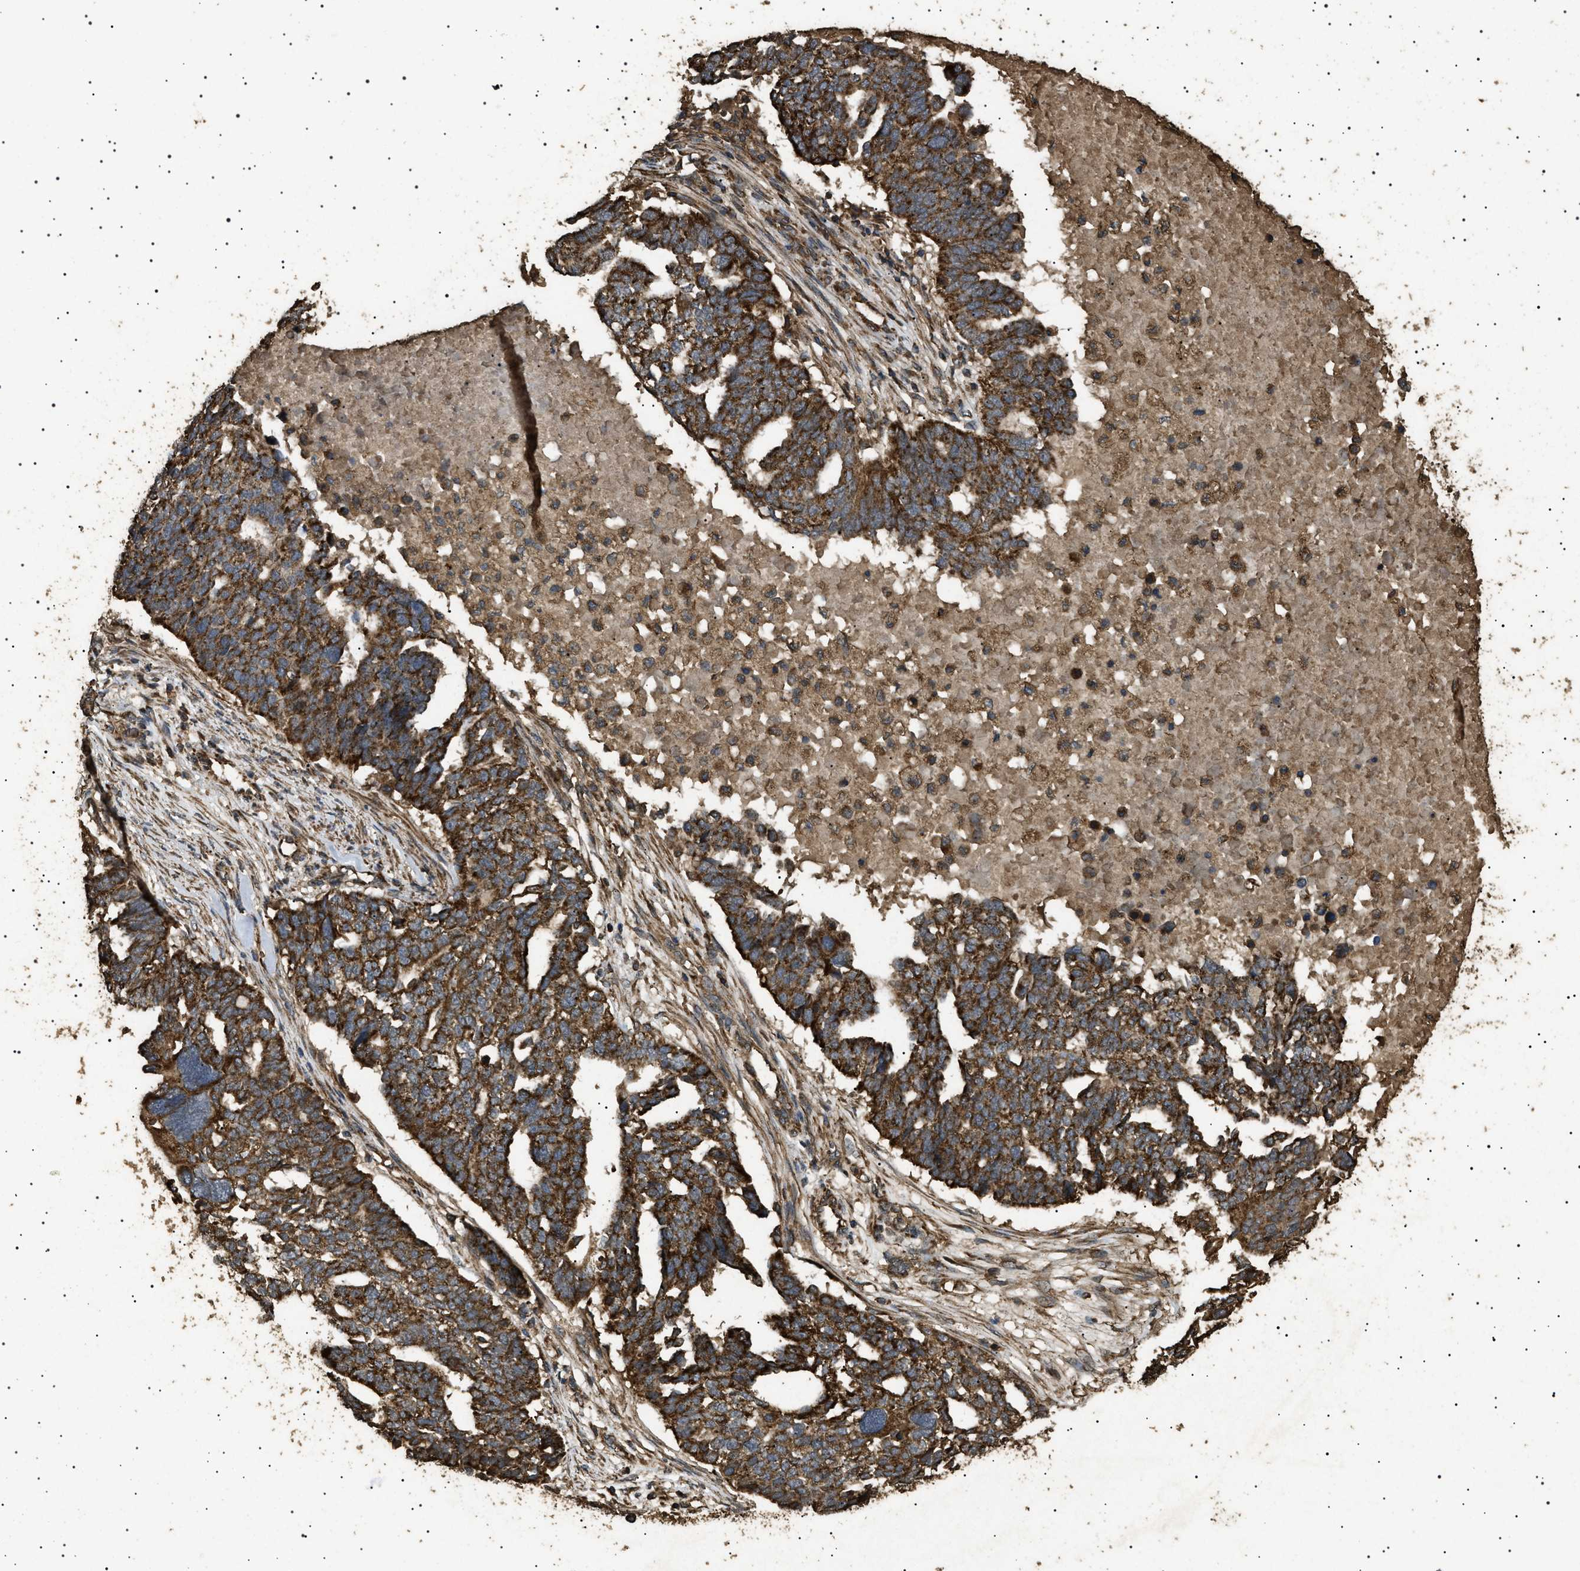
{"staining": {"intensity": "strong", "quantity": ">75%", "location": "cytoplasmic/membranous"}, "tissue": "ovarian cancer", "cell_type": "Tumor cells", "image_type": "cancer", "snomed": [{"axis": "morphology", "description": "Cystadenocarcinoma, serous, NOS"}, {"axis": "topography", "description": "Ovary"}], "caption": "This is an image of immunohistochemistry staining of ovarian cancer, which shows strong expression in the cytoplasmic/membranous of tumor cells.", "gene": "CYRIA", "patient": {"sex": "female", "age": 59}}